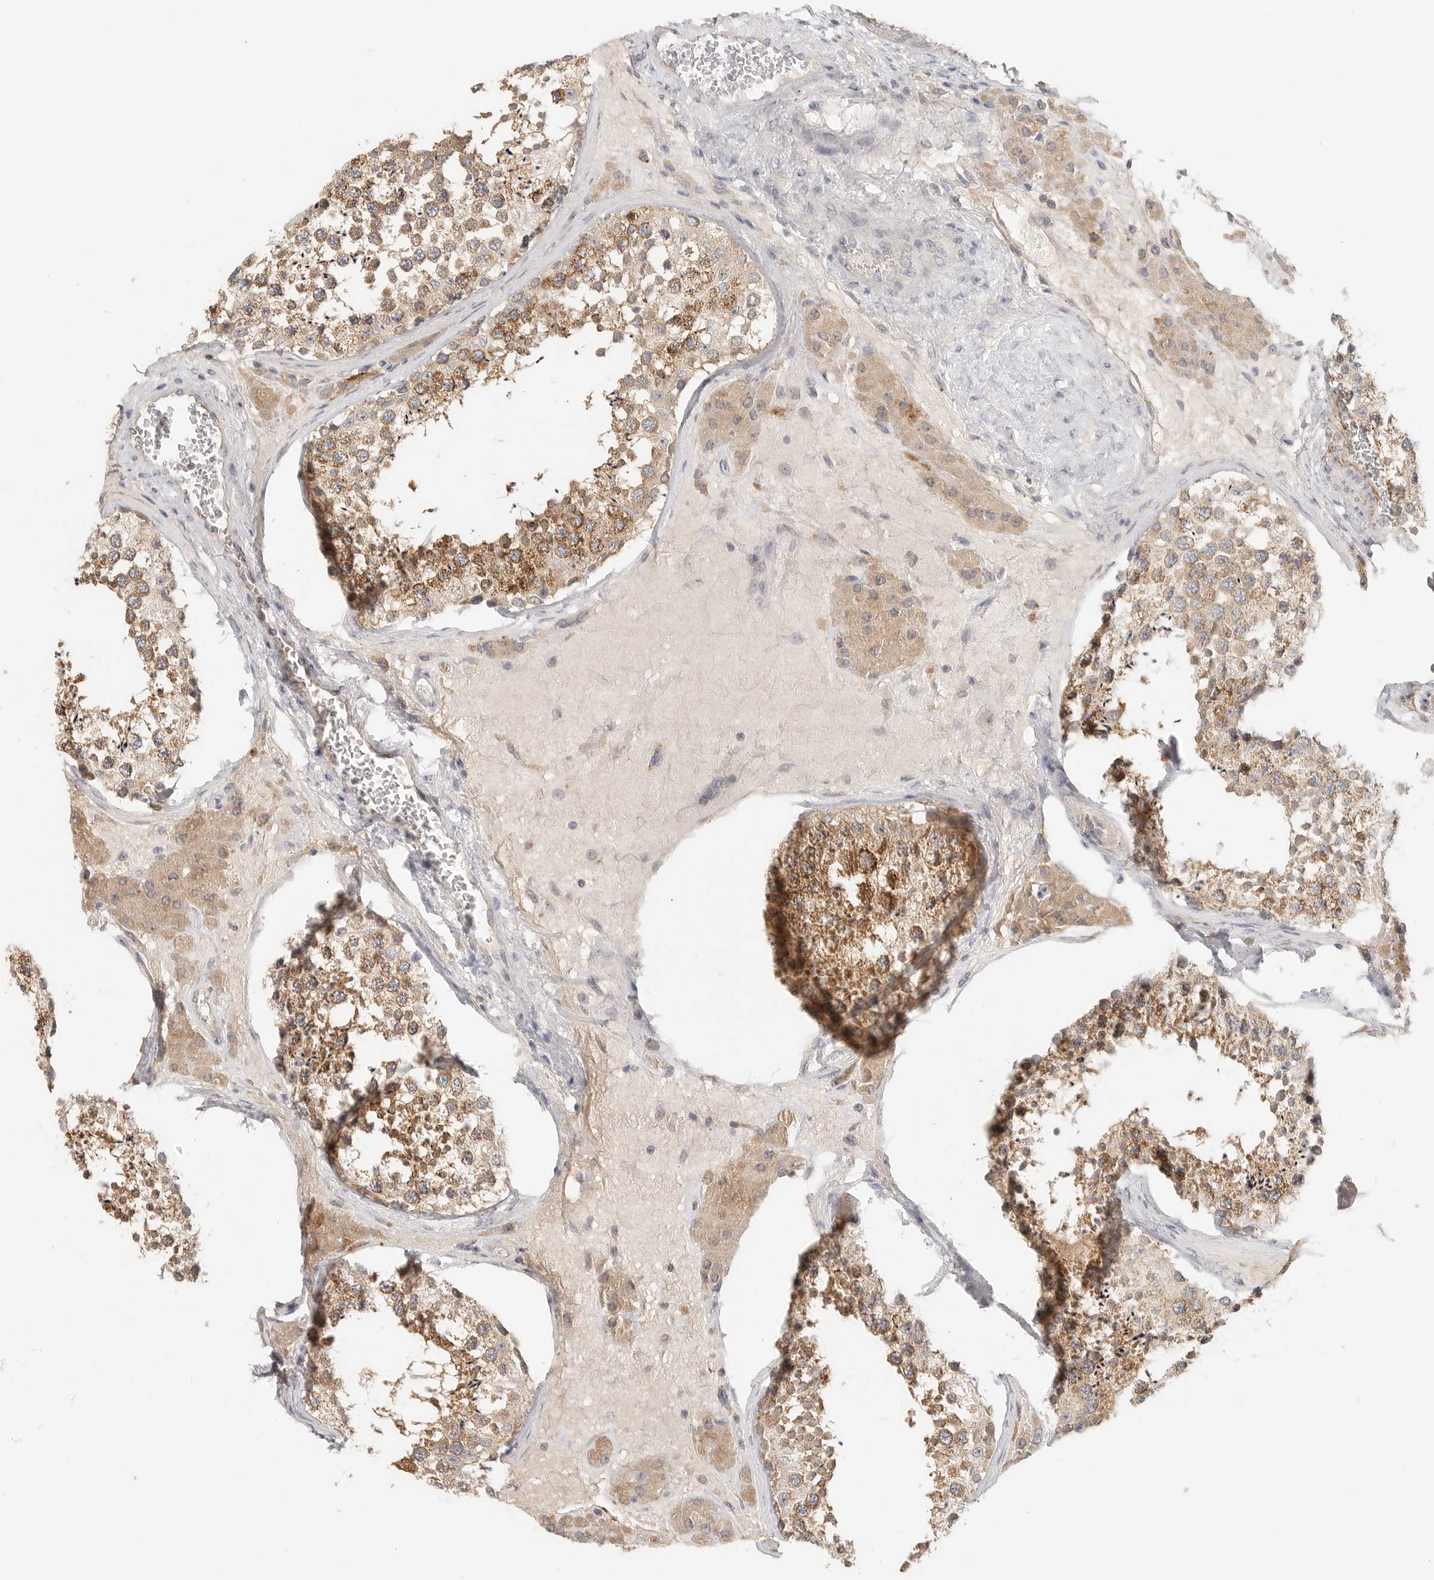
{"staining": {"intensity": "moderate", "quantity": ">75%", "location": "cytoplasmic/membranous"}, "tissue": "testis", "cell_type": "Cells in seminiferous ducts", "image_type": "normal", "snomed": [{"axis": "morphology", "description": "Normal tissue, NOS"}, {"axis": "topography", "description": "Testis"}], "caption": "High-magnification brightfield microscopy of normal testis stained with DAB (3,3'-diaminobenzidine) (brown) and counterstained with hematoxylin (blue). cells in seminiferous ducts exhibit moderate cytoplasmic/membranous expression is appreciated in about>75% of cells. (Stains: DAB (3,3'-diaminobenzidine) in brown, nuclei in blue, Microscopy: brightfield microscopy at high magnification).", "gene": "HDAC6", "patient": {"sex": "male", "age": 46}}